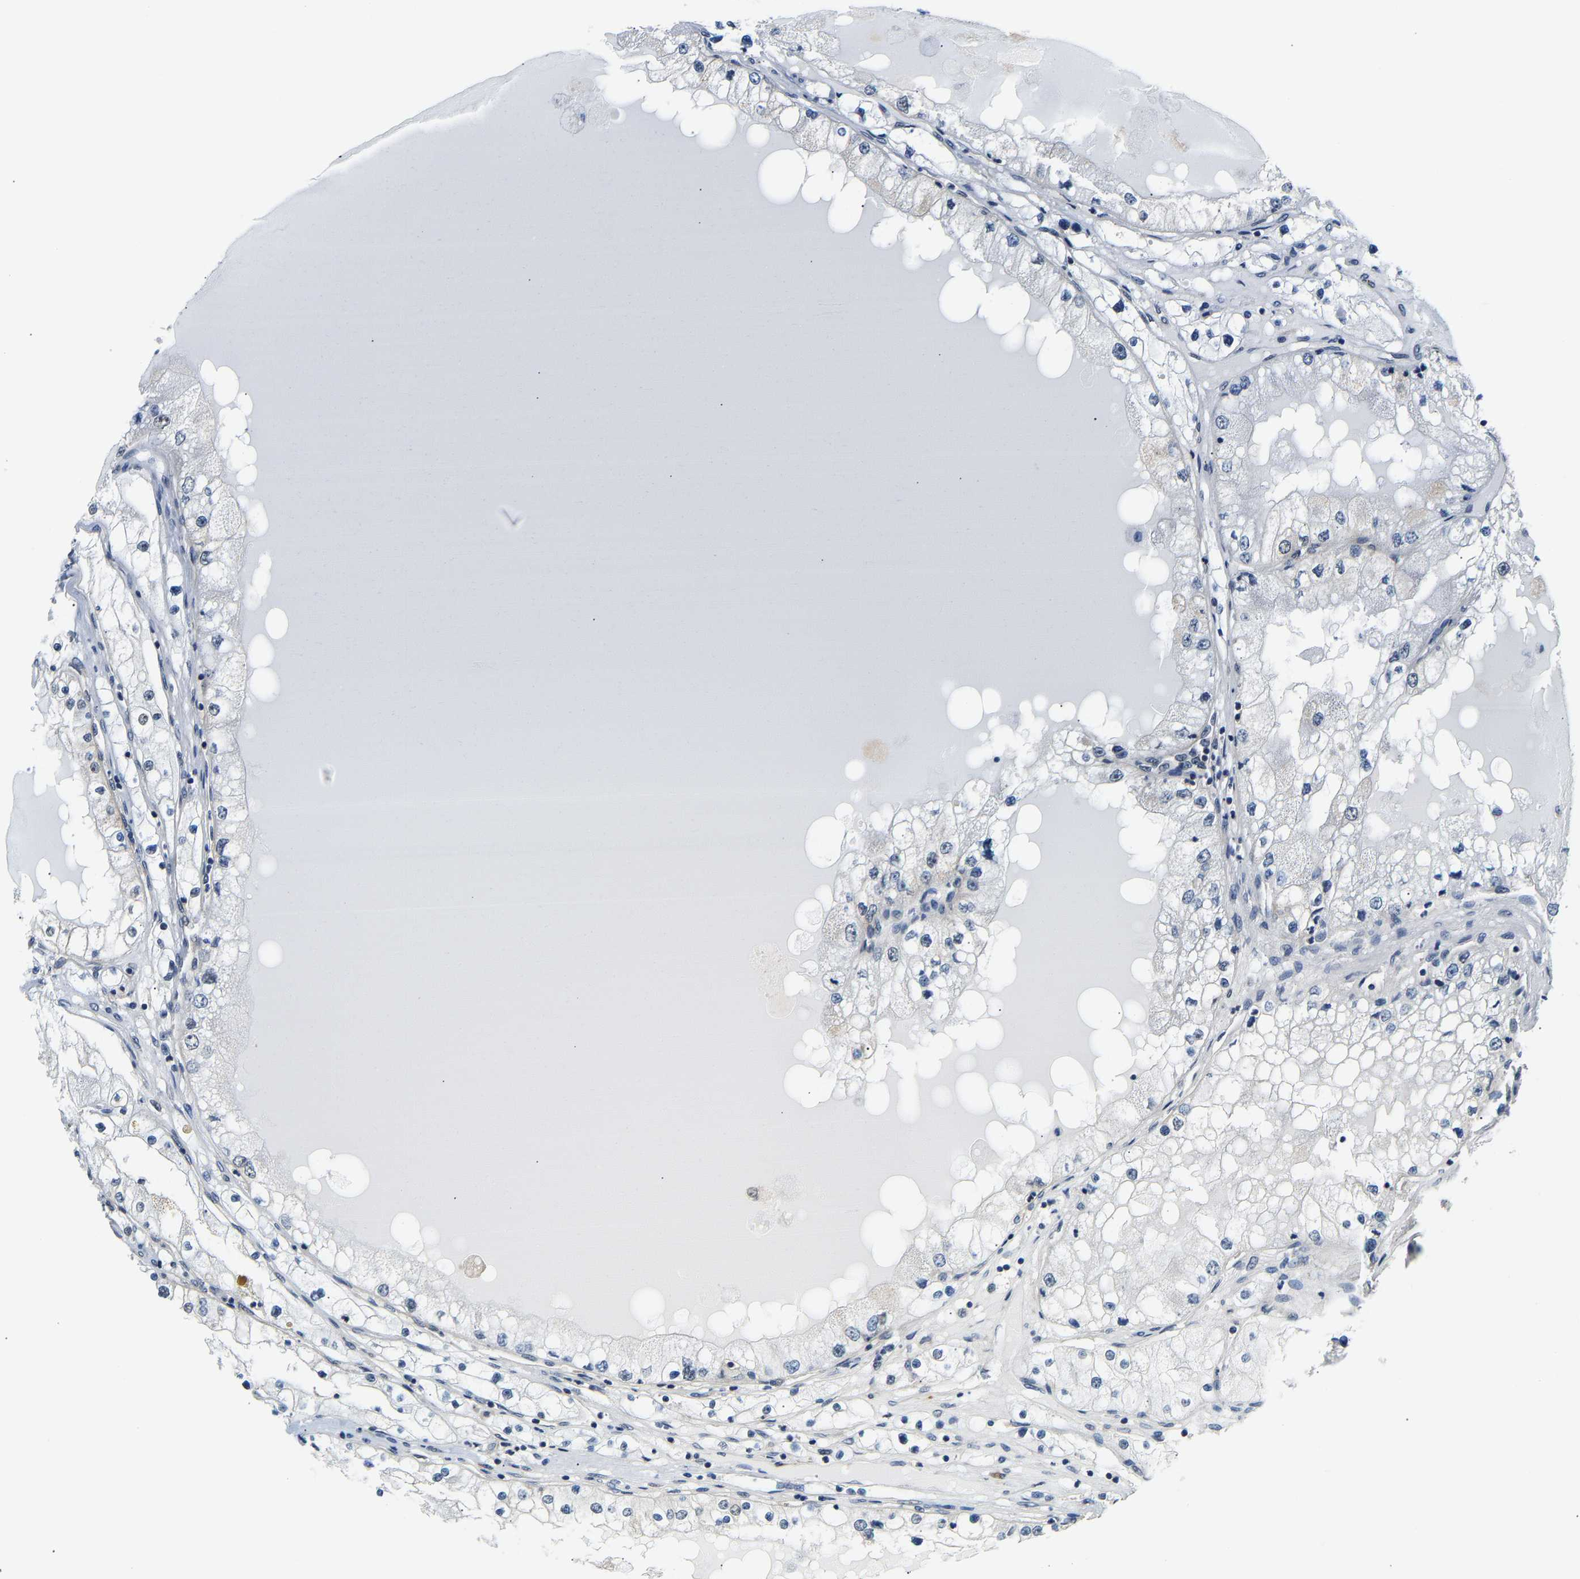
{"staining": {"intensity": "negative", "quantity": "none", "location": "none"}, "tissue": "renal cancer", "cell_type": "Tumor cells", "image_type": "cancer", "snomed": [{"axis": "morphology", "description": "Adenocarcinoma, NOS"}, {"axis": "topography", "description": "Kidney"}], "caption": "Immunohistochemical staining of human renal adenocarcinoma displays no significant expression in tumor cells. The staining is performed using DAB brown chromogen with nuclei counter-stained in using hematoxylin.", "gene": "ARHGEF12", "patient": {"sex": "male", "age": 68}}